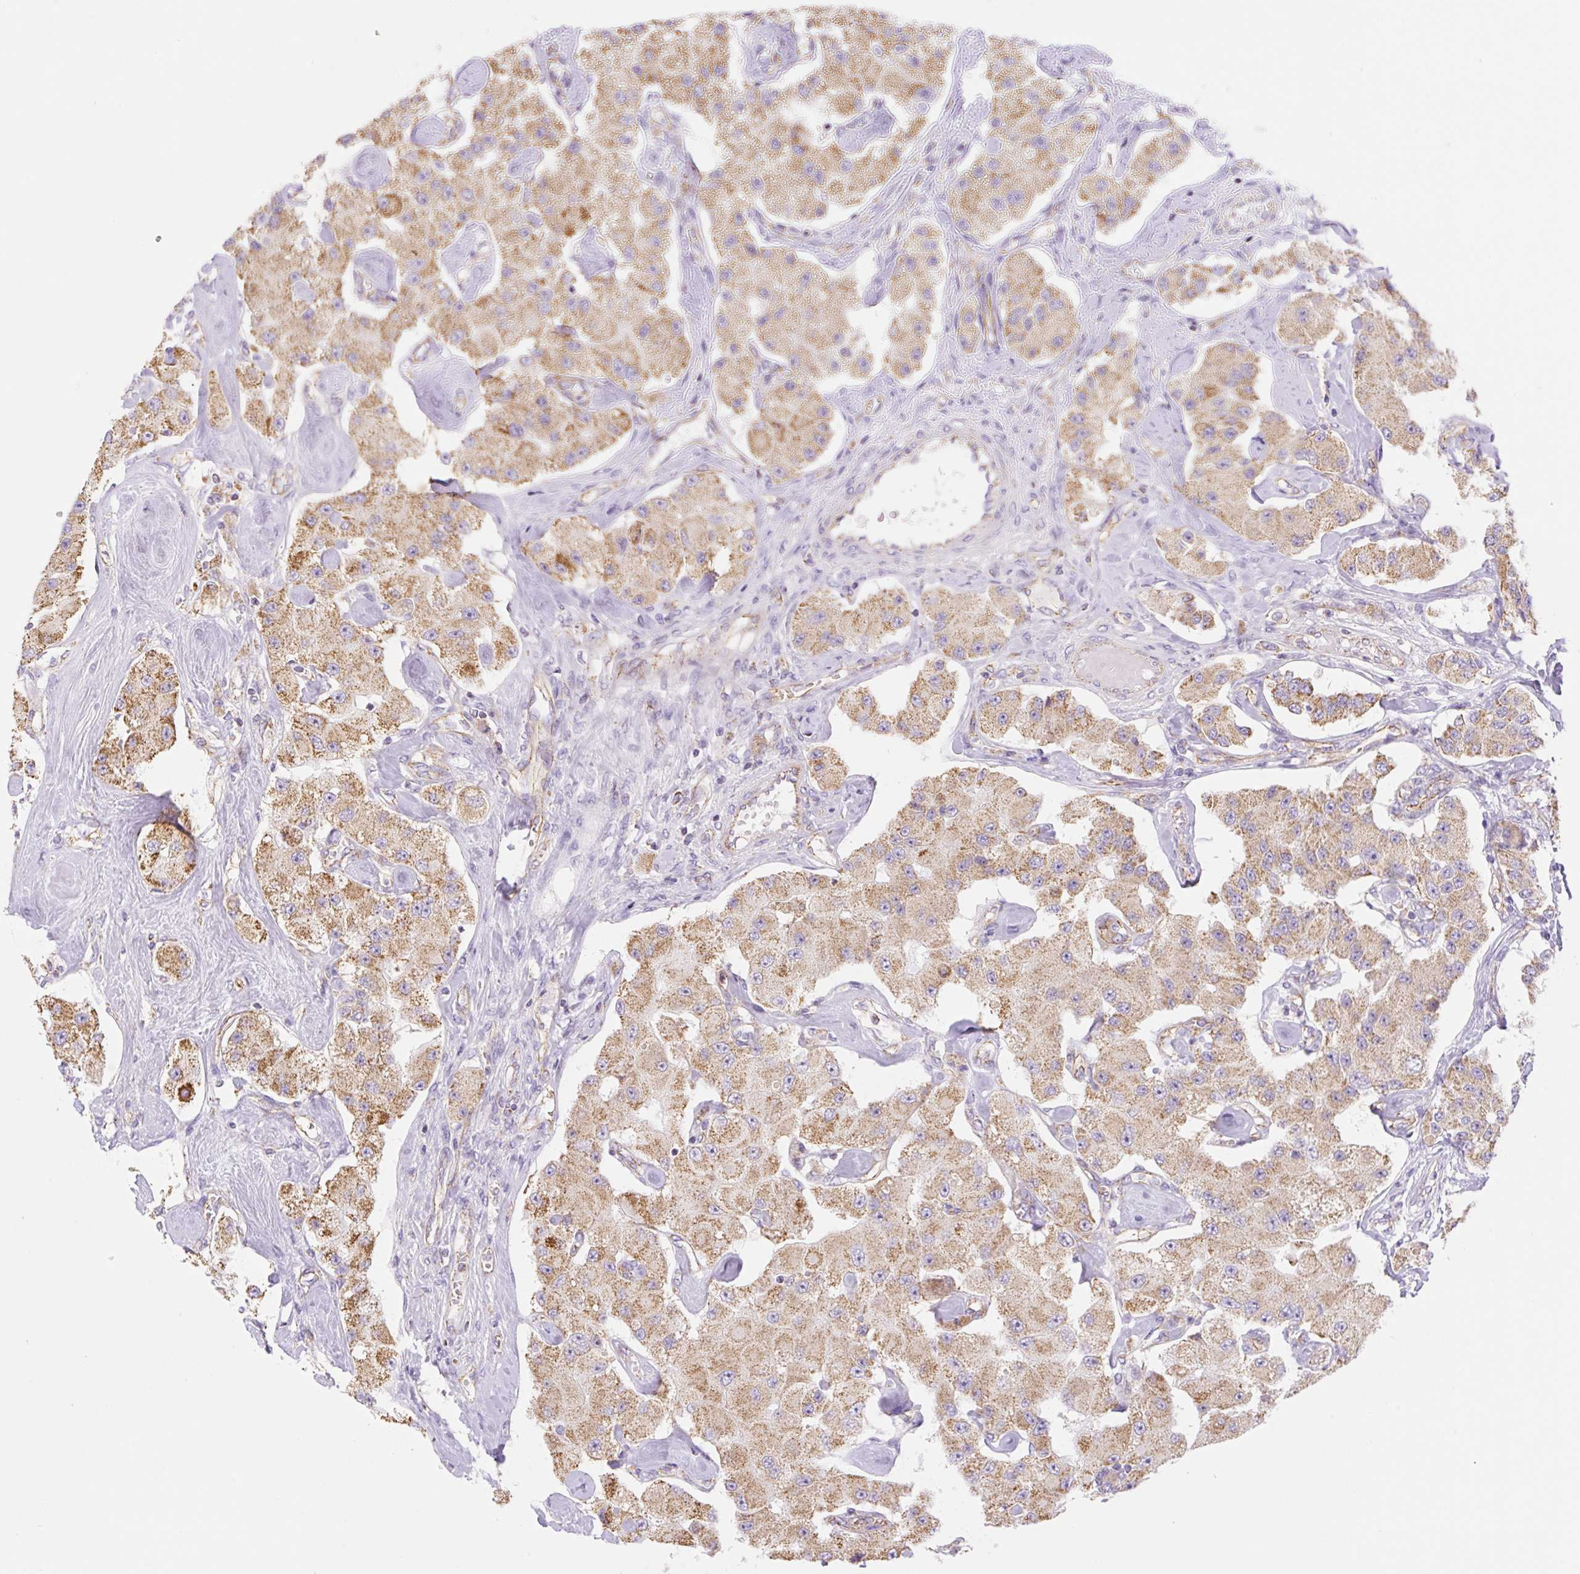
{"staining": {"intensity": "moderate", "quantity": ">75%", "location": "cytoplasmic/membranous"}, "tissue": "carcinoid", "cell_type": "Tumor cells", "image_type": "cancer", "snomed": [{"axis": "morphology", "description": "Carcinoid, malignant, NOS"}, {"axis": "topography", "description": "Pancreas"}], "caption": "A histopathology image of carcinoid stained for a protein displays moderate cytoplasmic/membranous brown staining in tumor cells.", "gene": "ESAM", "patient": {"sex": "male", "age": 41}}